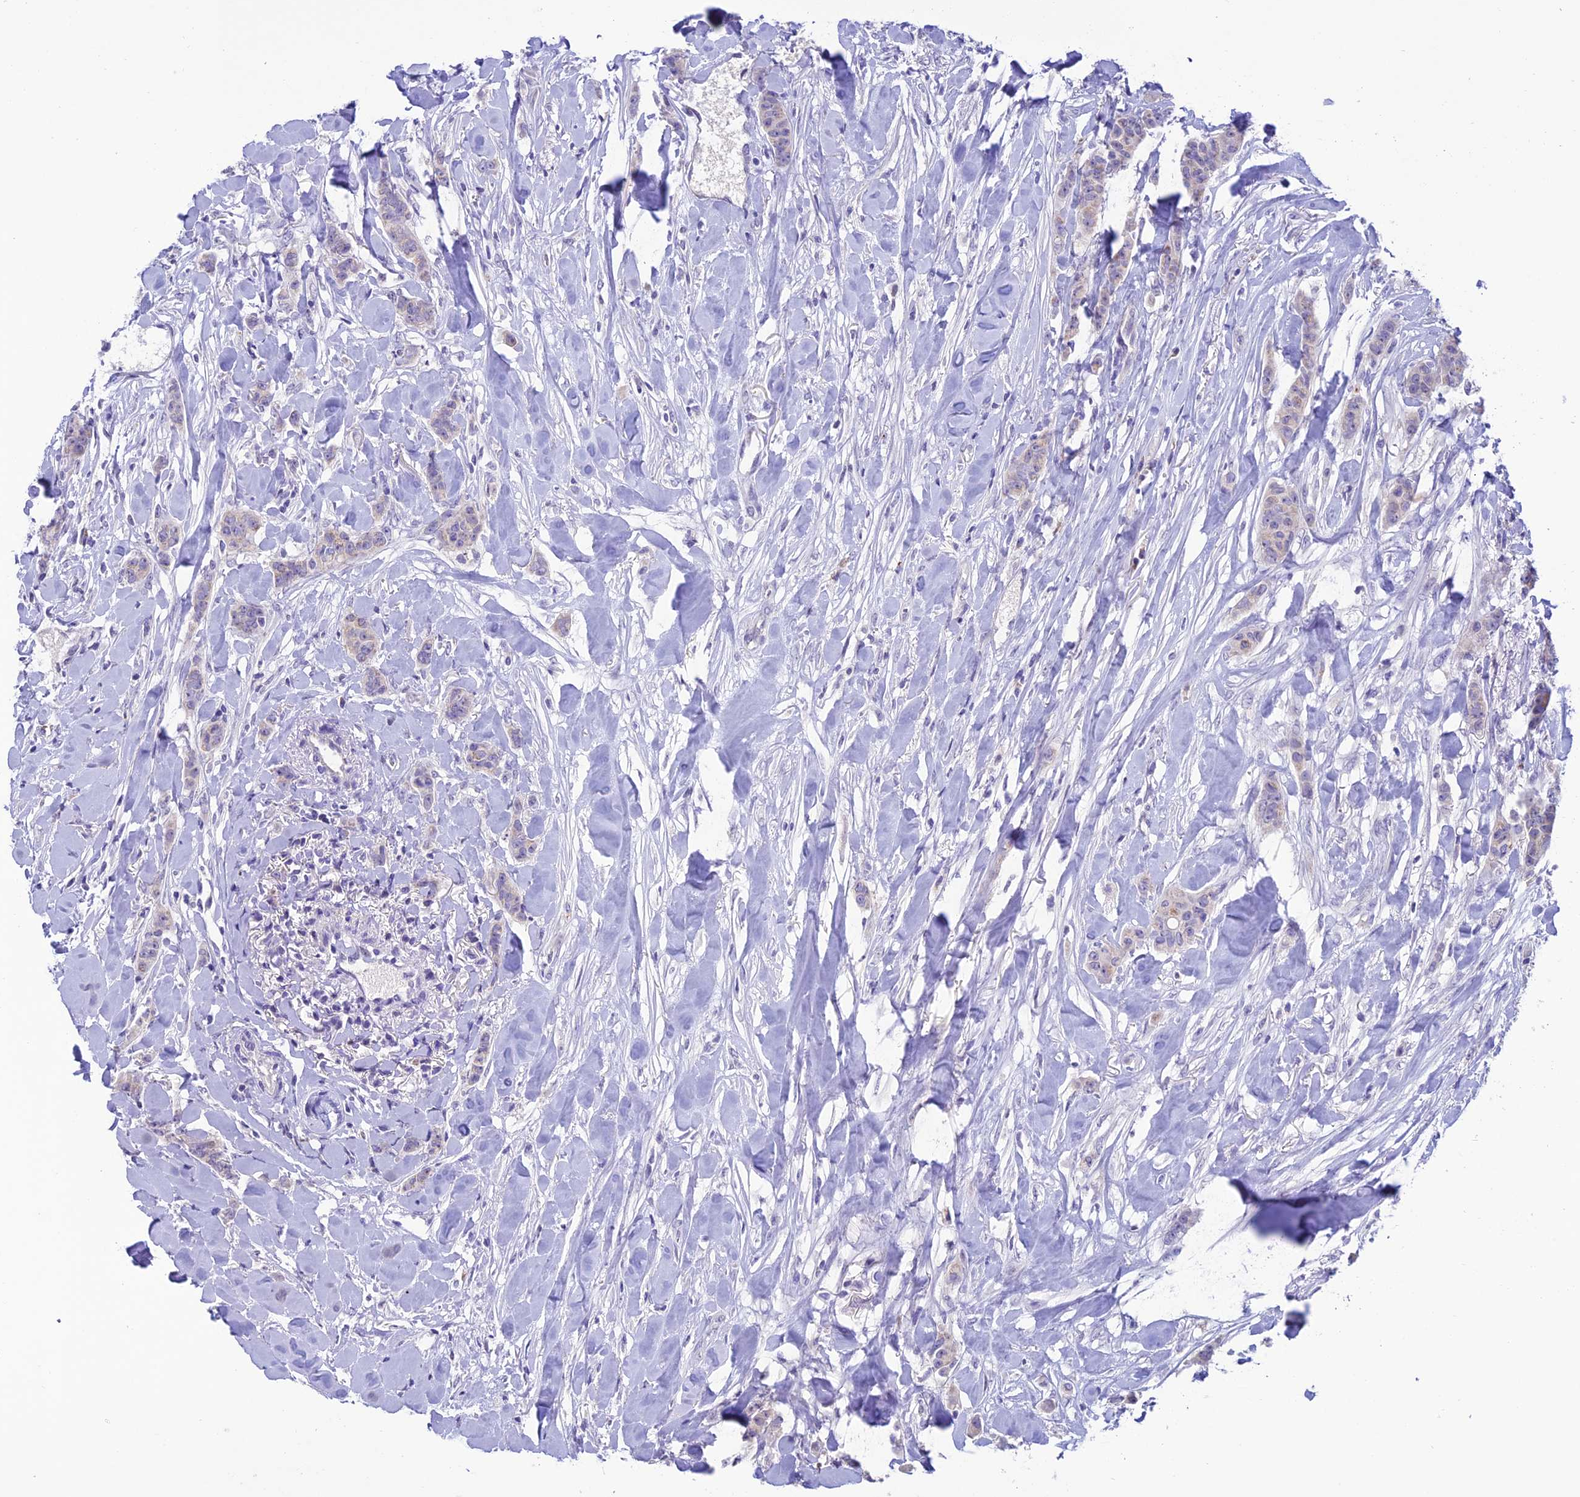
{"staining": {"intensity": "weak", "quantity": "<25%", "location": "cytoplasmic/membranous"}, "tissue": "breast cancer", "cell_type": "Tumor cells", "image_type": "cancer", "snomed": [{"axis": "morphology", "description": "Duct carcinoma"}, {"axis": "topography", "description": "Breast"}], "caption": "Breast cancer (invasive ductal carcinoma) was stained to show a protein in brown. There is no significant positivity in tumor cells. The staining is performed using DAB (3,3'-diaminobenzidine) brown chromogen with nuclei counter-stained in using hematoxylin.", "gene": "SLC10A1", "patient": {"sex": "female", "age": 40}}